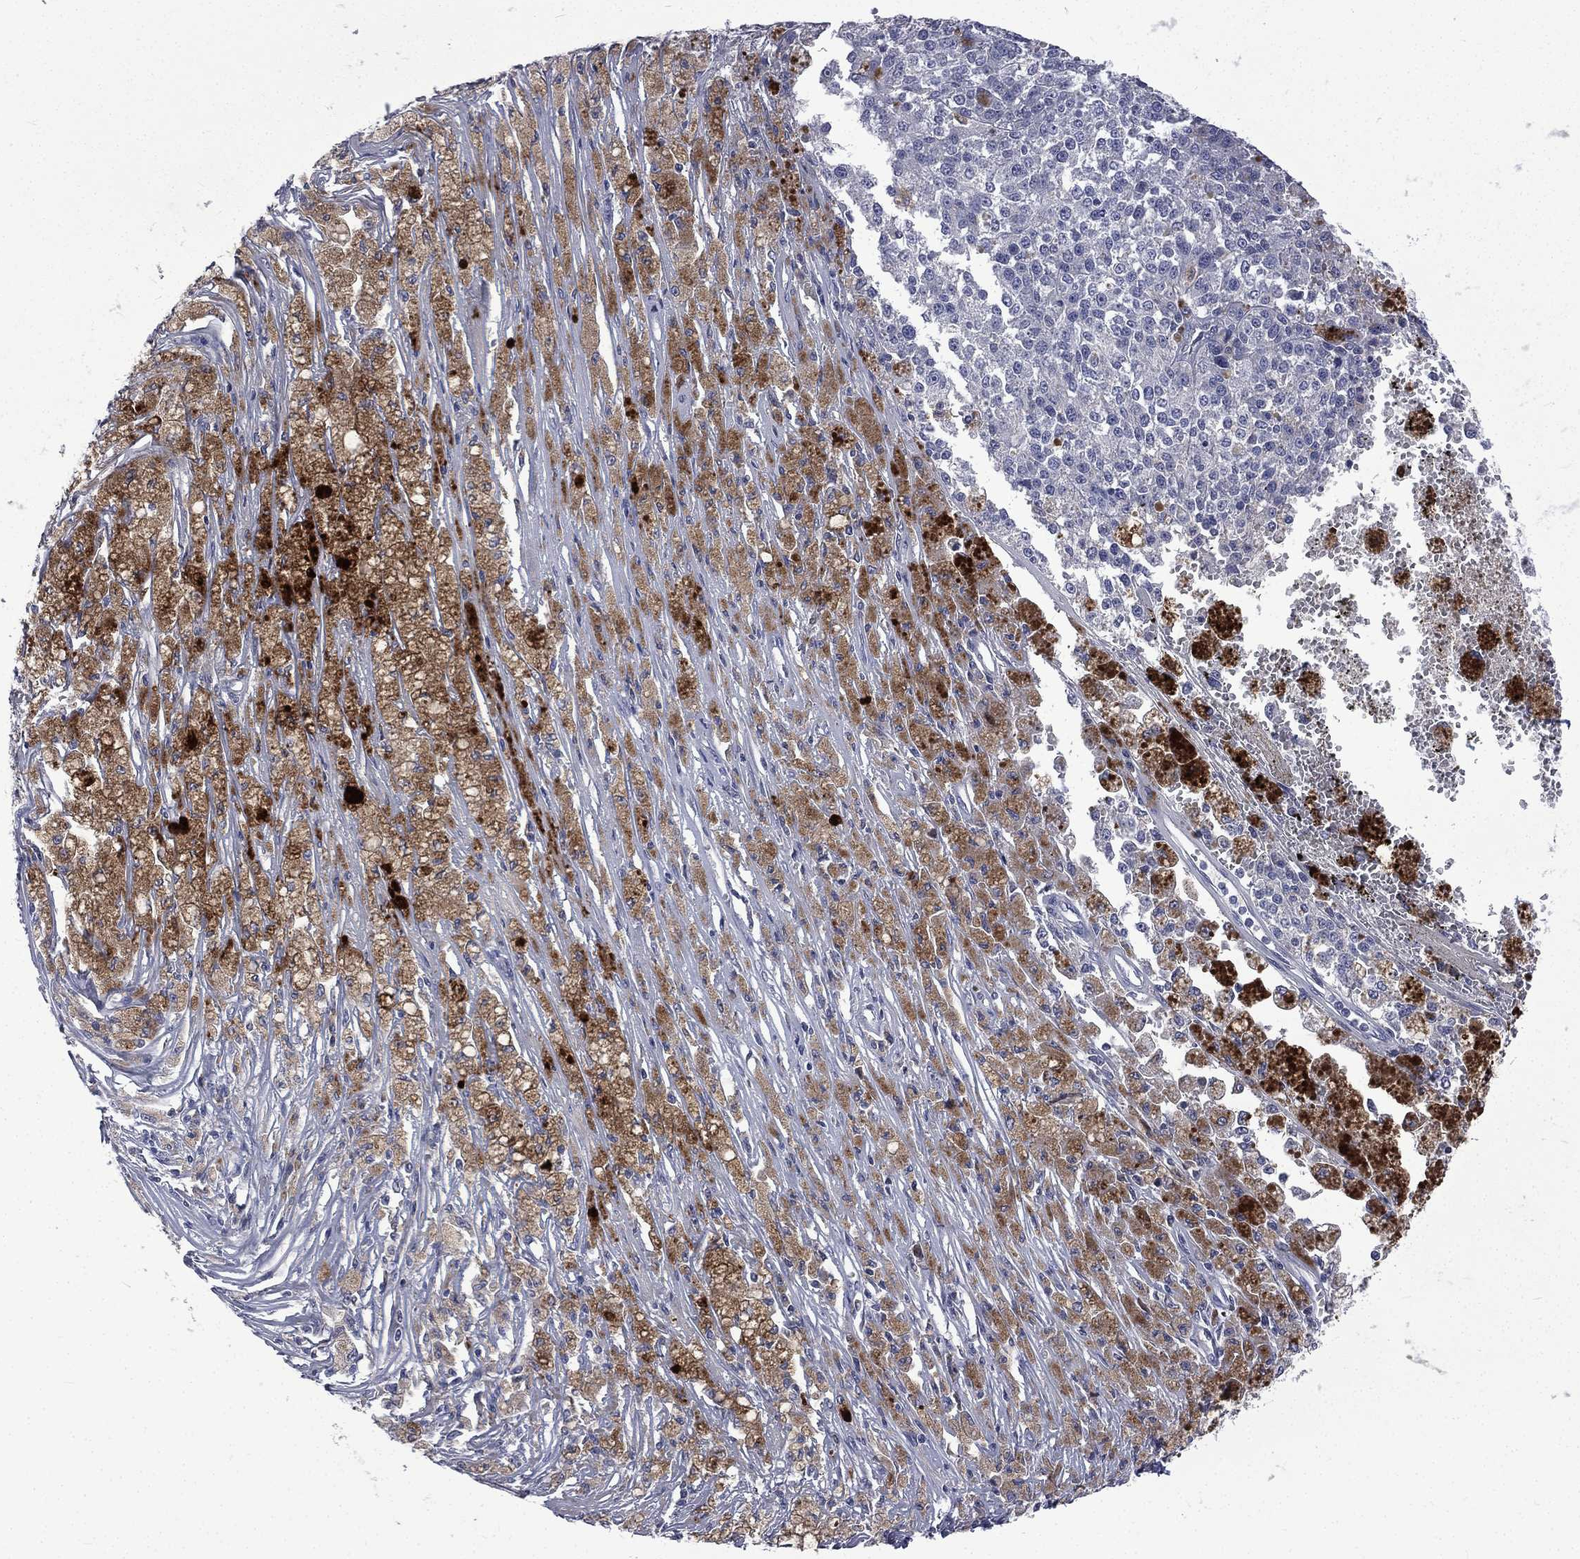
{"staining": {"intensity": "moderate", "quantity": "25%-75%", "location": "cytoplasmic/membranous"}, "tissue": "melanoma", "cell_type": "Tumor cells", "image_type": "cancer", "snomed": [{"axis": "morphology", "description": "Malignant melanoma, Metastatic site"}, {"axis": "topography", "description": "Lymph node"}], "caption": "An IHC histopathology image of neoplastic tissue is shown. Protein staining in brown labels moderate cytoplasmic/membranous positivity in melanoma within tumor cells. (Brightfield microscopy of DAB IHC at high magnification).", "gene": "CA12", "patient": {"sex": "female", "age": 64}}